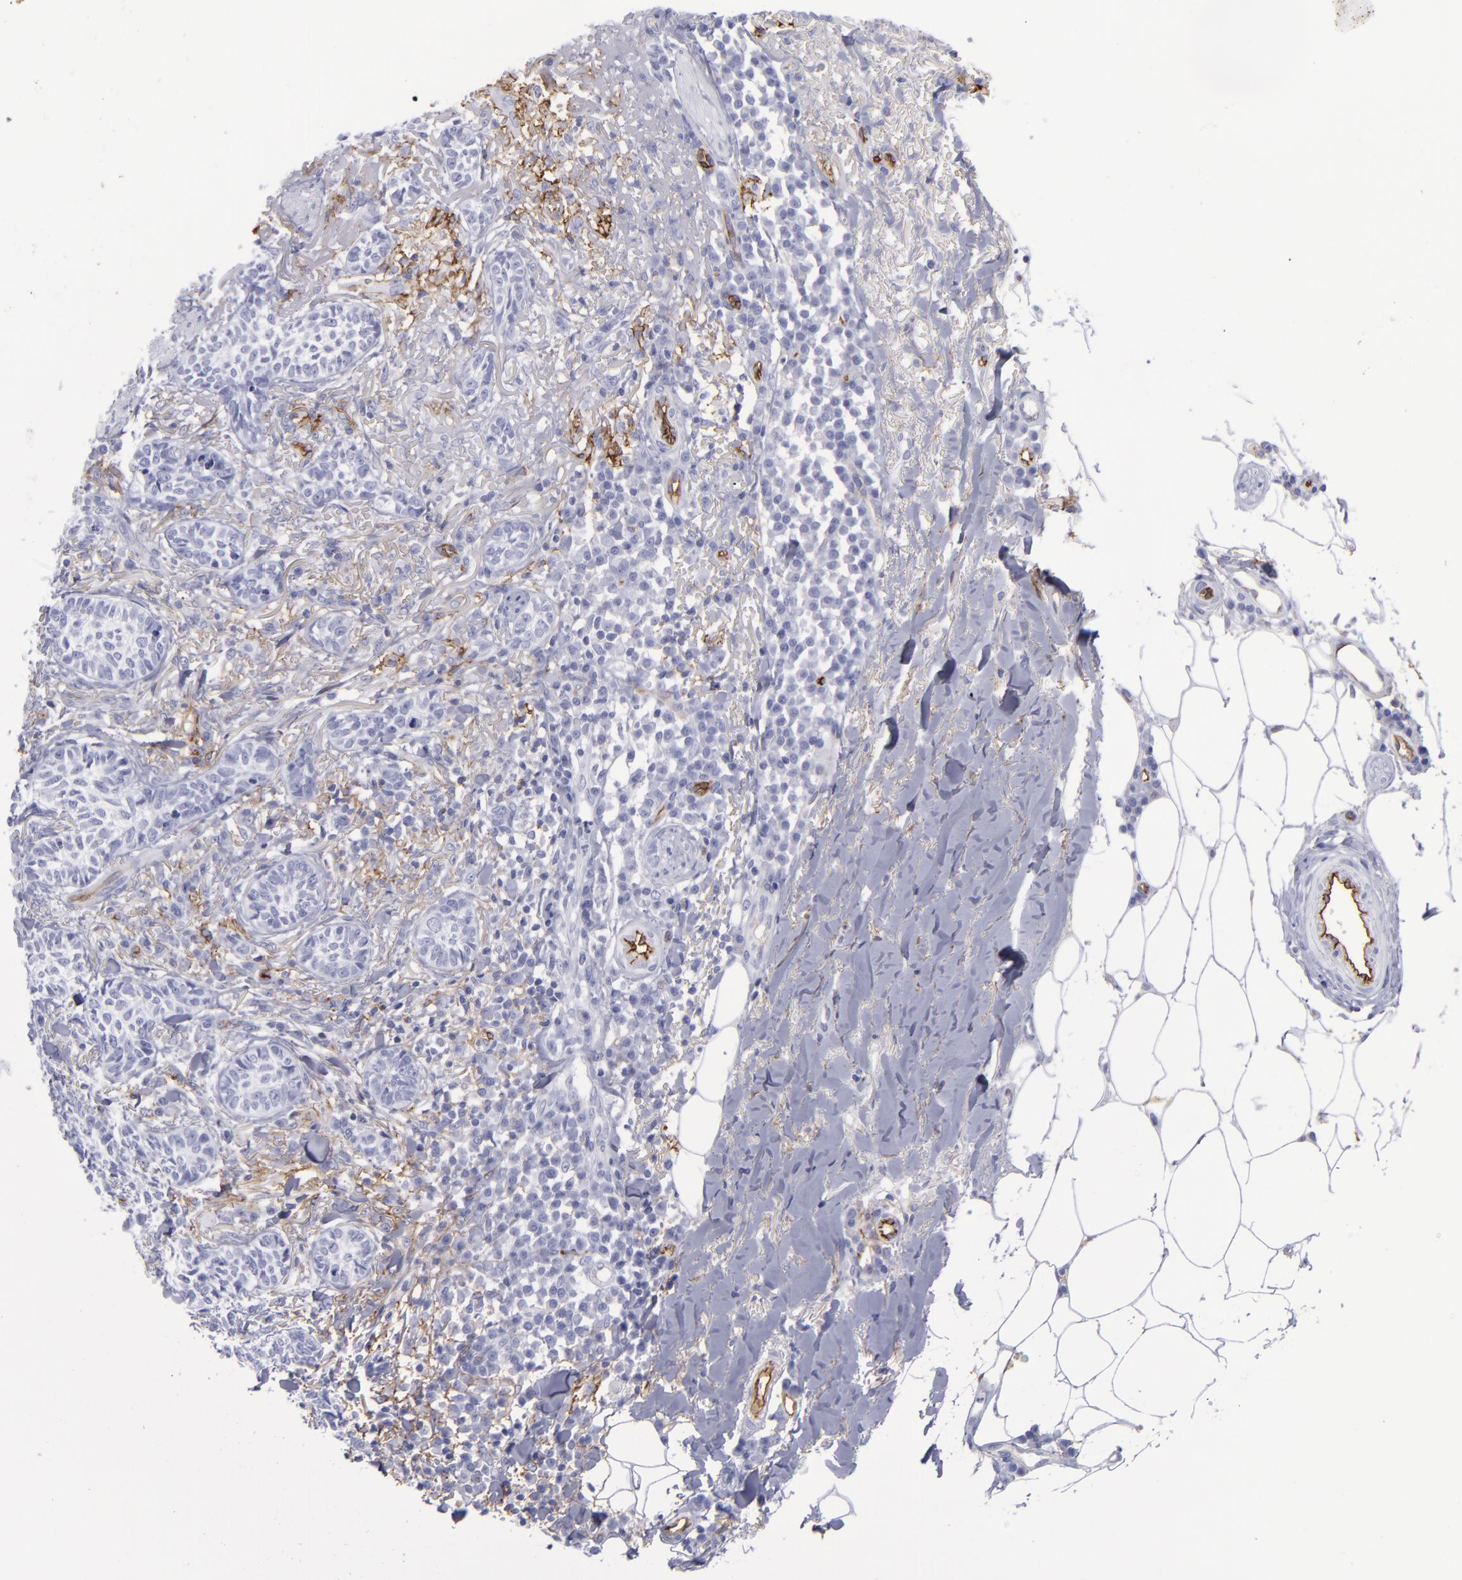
{"staining": {"intensity": "negative", "quantity": "none", "location": "none"}, "tissue": "skin cancer", "cell_type": "Tumor cells", "image_type": "cancer", "snomed": [{"axis": "morphology", "description": "Basal cell carcinoma"}, {"axis": "topography", "description": "Skin"}], "caption": "Immunohistochemical staining of basal cell carcinoma (skin) exhibits no significant expression in tumor cells. (Brightfield microscopy of DAB (3,3'-diaminobenzidine) immunohistochemistry at high magnification).", "gene": "ACE", "patient": {"sex": "female", "age": 89}}